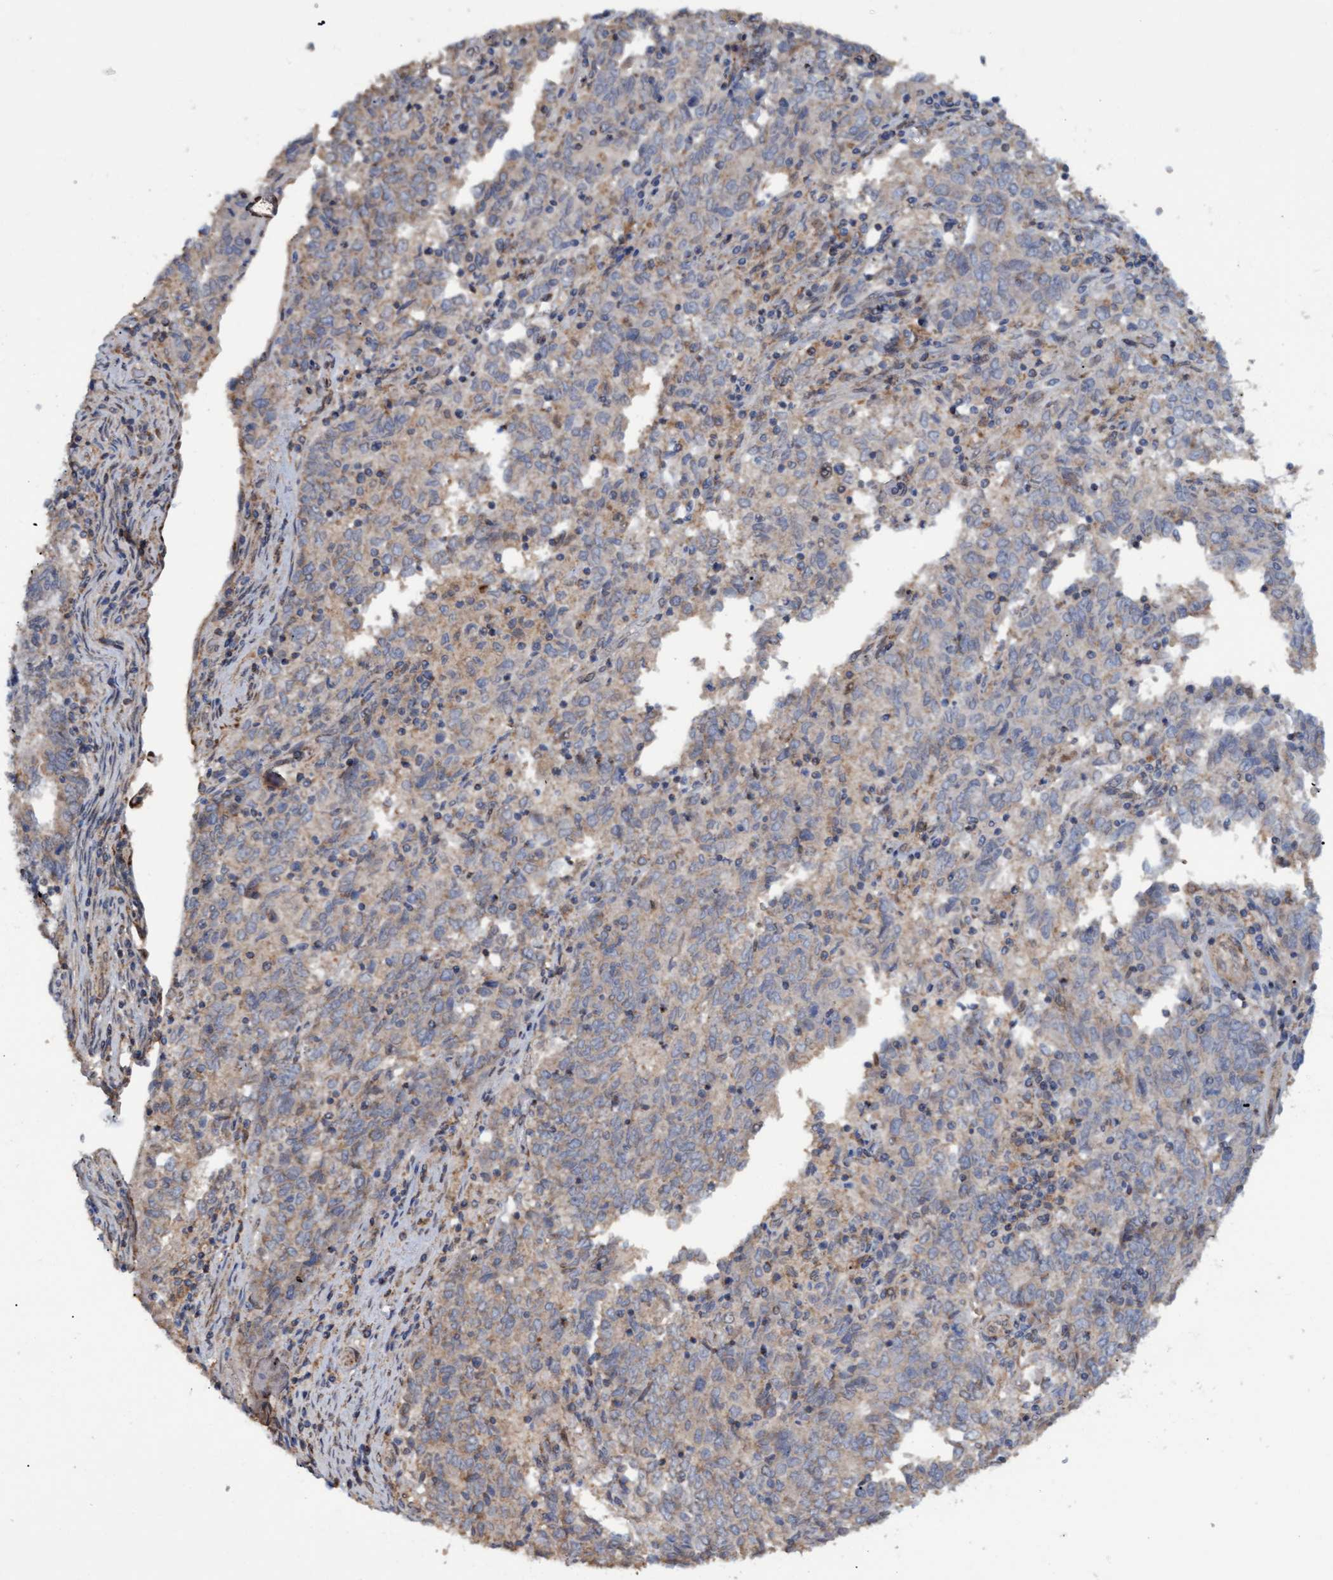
{"staining": {"intensity": "weak", "quantity": "<25%", "location": "cytoplasmic/membranous"}, "tissue": "endometrial cancer", "cell_type": "Tumor cells", "image_type": "cancer", "snomed": [{"axis": "morphology", "description": "Adenocarcinoma, NOS"}, {"axis": "topography", "description": "Endometrium"}], "caption": "Immunohistochemical staining of endometrial cancer (adenocarcinoma) reveals no significant positivity in tumor cells.", "gene": "MGLL", "patient": {"sex": "female", "age": 80}}